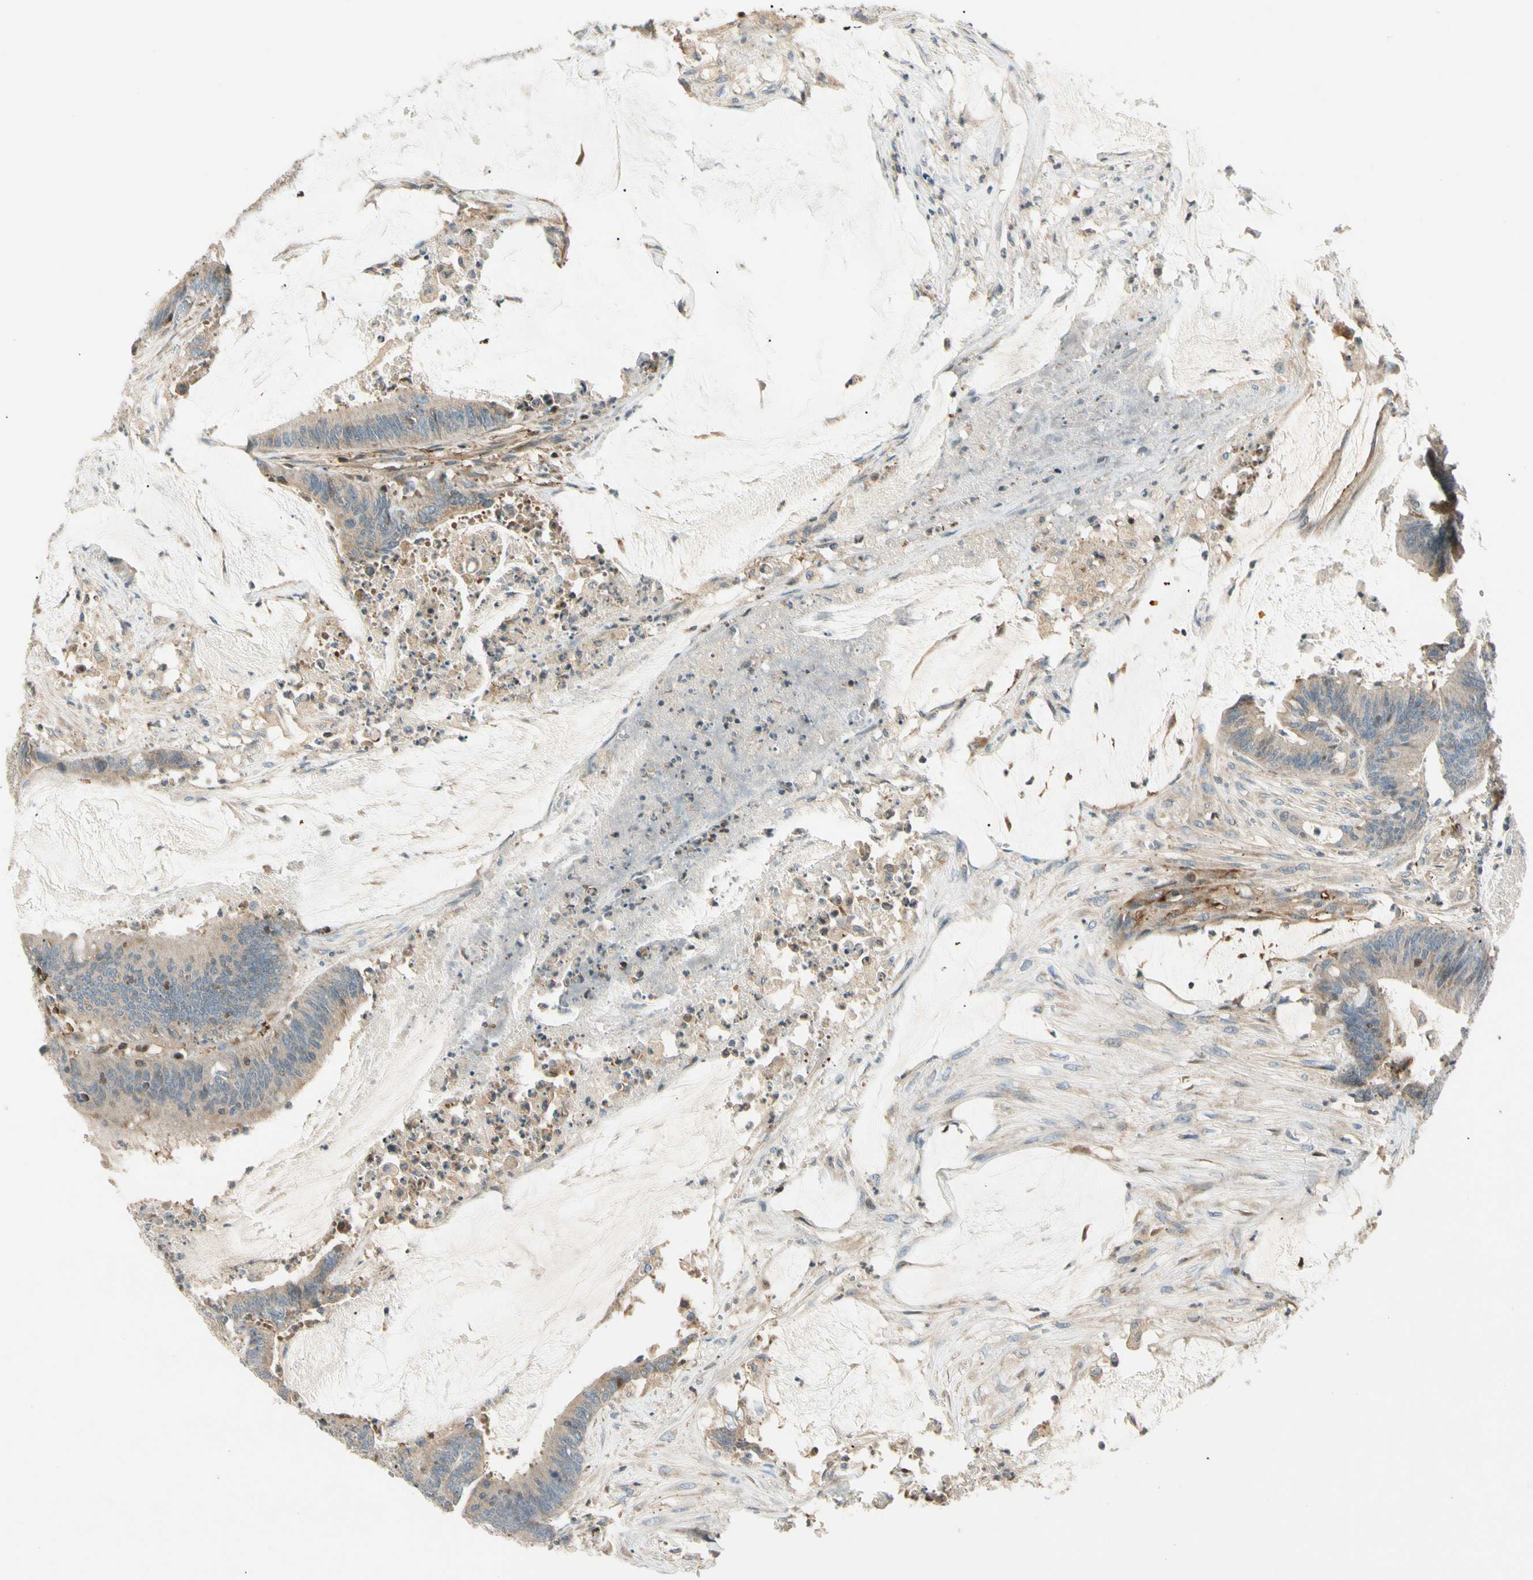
{"staining": {"intensity": "weak", "quantity": ">75%", "location": "cytoplasmic/membranous"}, "tissue": "colorectal cancer", "cell_type": "Tumor cells", "image_type": "cancer", "snomed": [{"axis": "morphology", "description": "Adenocarcinoma, NOS"}, {"axis": "topography", "description": "Rectum"}], "caption": "The photomicrograph demonstrates immunohistochemical staining of colorectal cancer (adenocarcinoma). There is weak cytoplasmic/membranous expression is seen in approximately >75% of tumor cells.", "gene": "CDH6", "patient": {"sex": "female", "age": 66}}